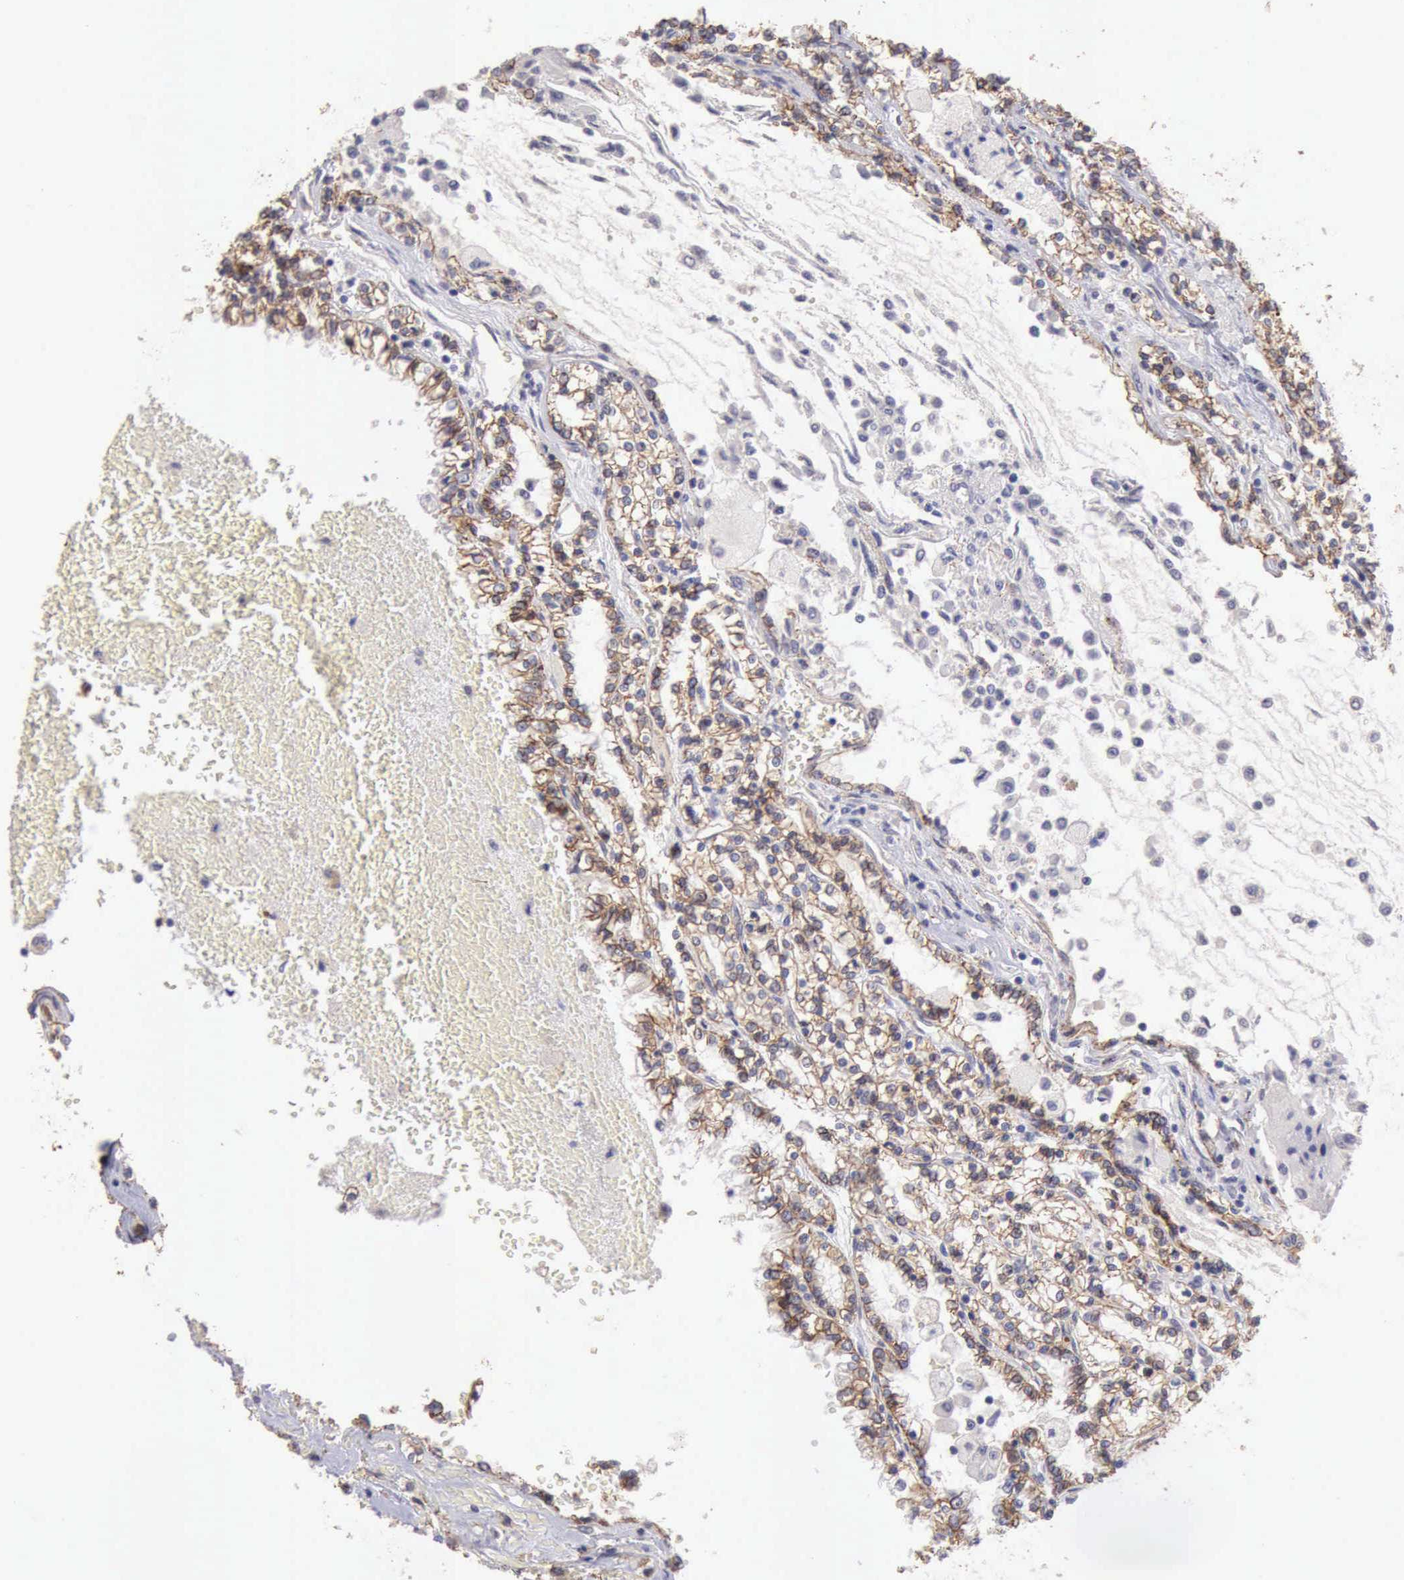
{"staining": {"intensity": "moderate", "quantity": ">75%", "location": "cytoplasmic/membranous"}, "tissue": "renal cancer", "cell_type": "Tumor cells", "image_type": "cancer", "snomed": [{"axis": "morphology", "description": "Adenocarcinoma, NOS"}, {"axis": "topography", "description": "Kidney"}], "caption": "DAB immunohistochemical staining of adenocarcinoma (renal) shows moderate cytoplasmic/membranous protein positivity in approximately >75% of tumor cells.", "gene": "KCND1", "patient": {"sex": "female", "age": 56}}